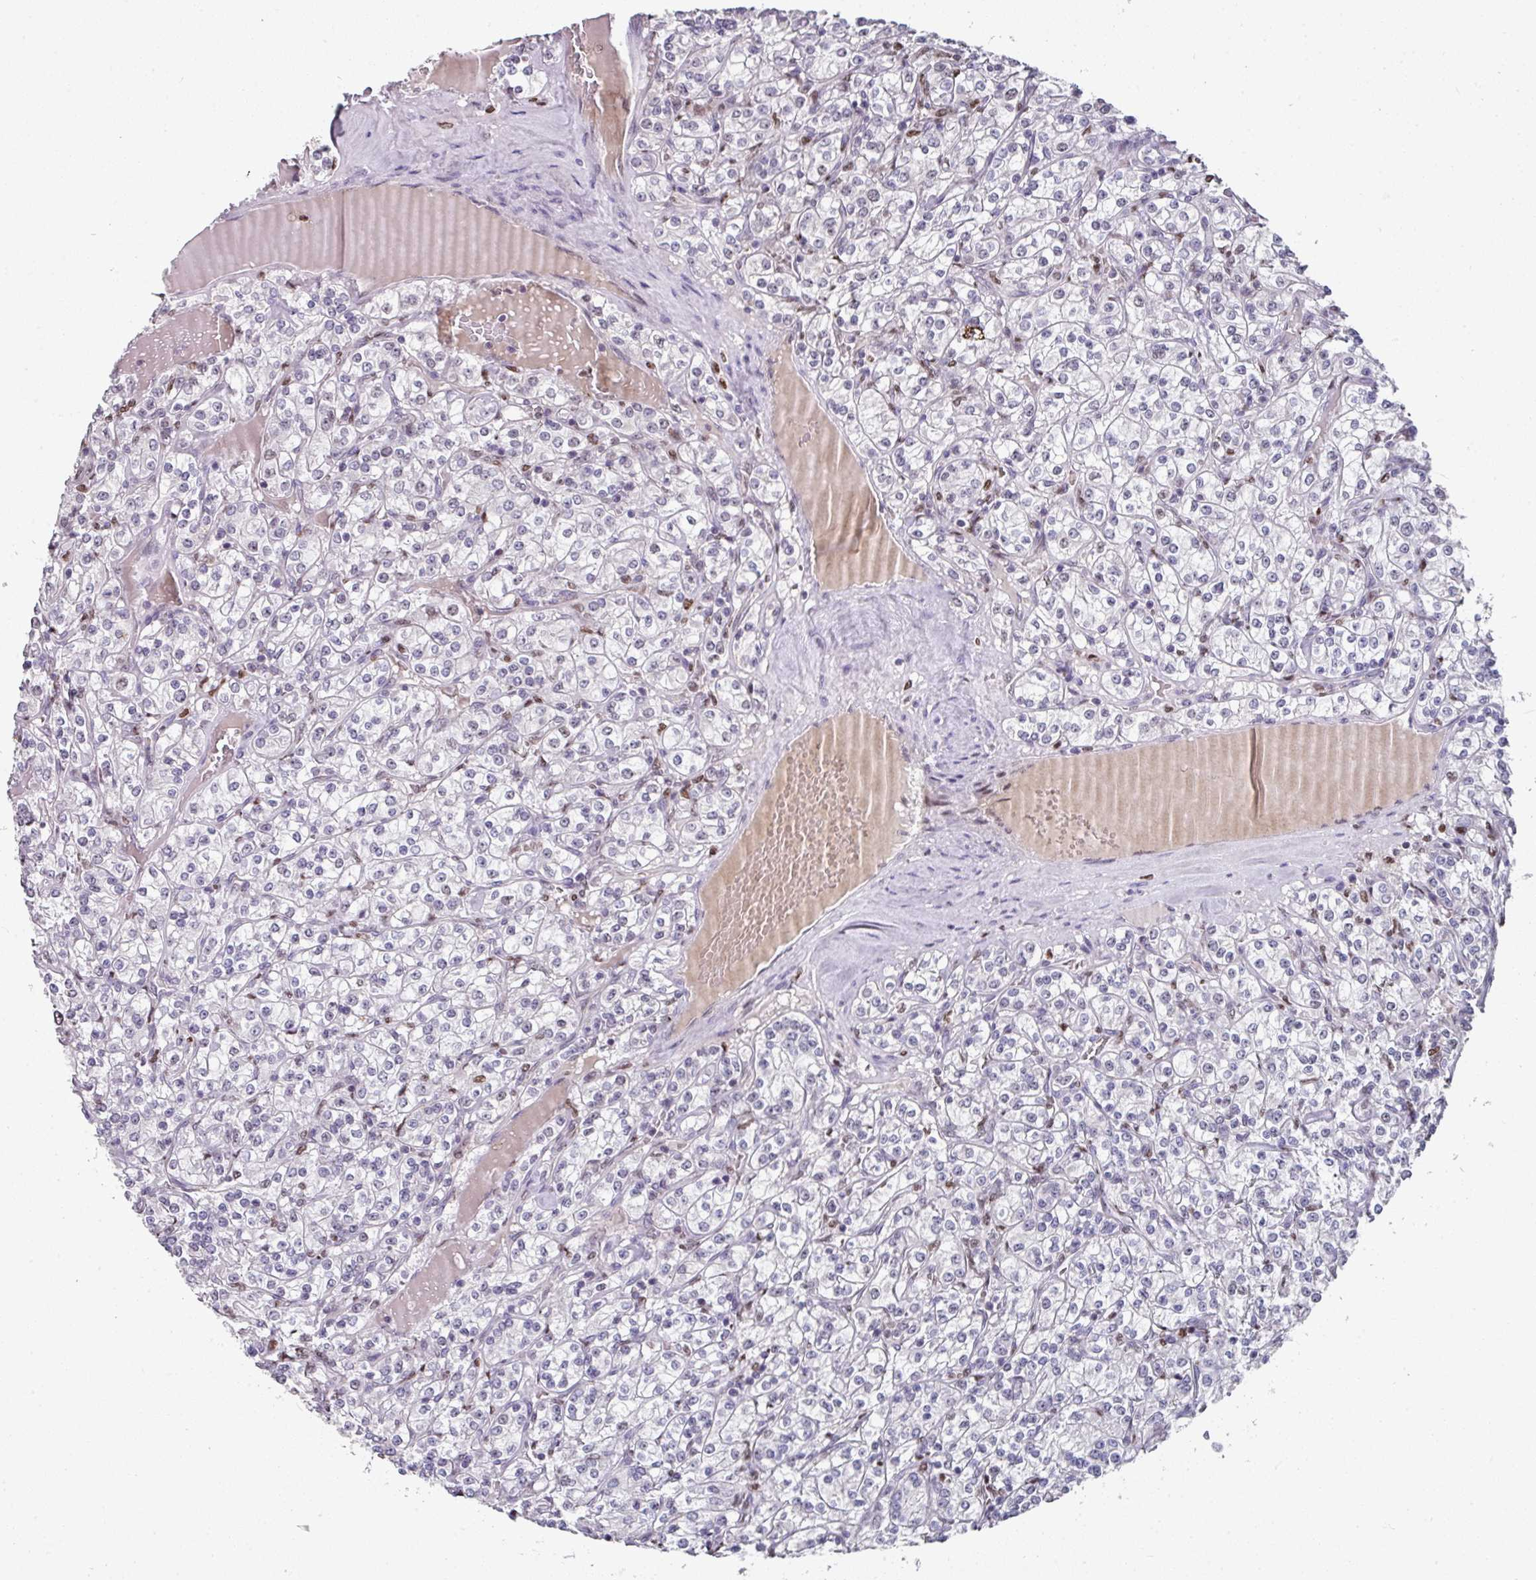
{"staining": {"intensity": "moderate", "quantity": "<25%", "location": "nuclear"}, "tissue": "renal cancer", "cell_type": "Tumor cells", "image_type": "cancer", "snomed": [{"axis": "morphology", "description": "Adenocarcinoma, NOS"}, {"axis": "topography", "description": "Kidney"}], "caption": "Brown immunohistochemical staining in human adenocarcinoma (renal) reveals moderate nuclear positivity in about <25% of tumor cells. Ihc stains the protein in brown and the nuclei are stained blue.", "gene": "RAD50", "patient": {"sex": "male", "age": 77}}